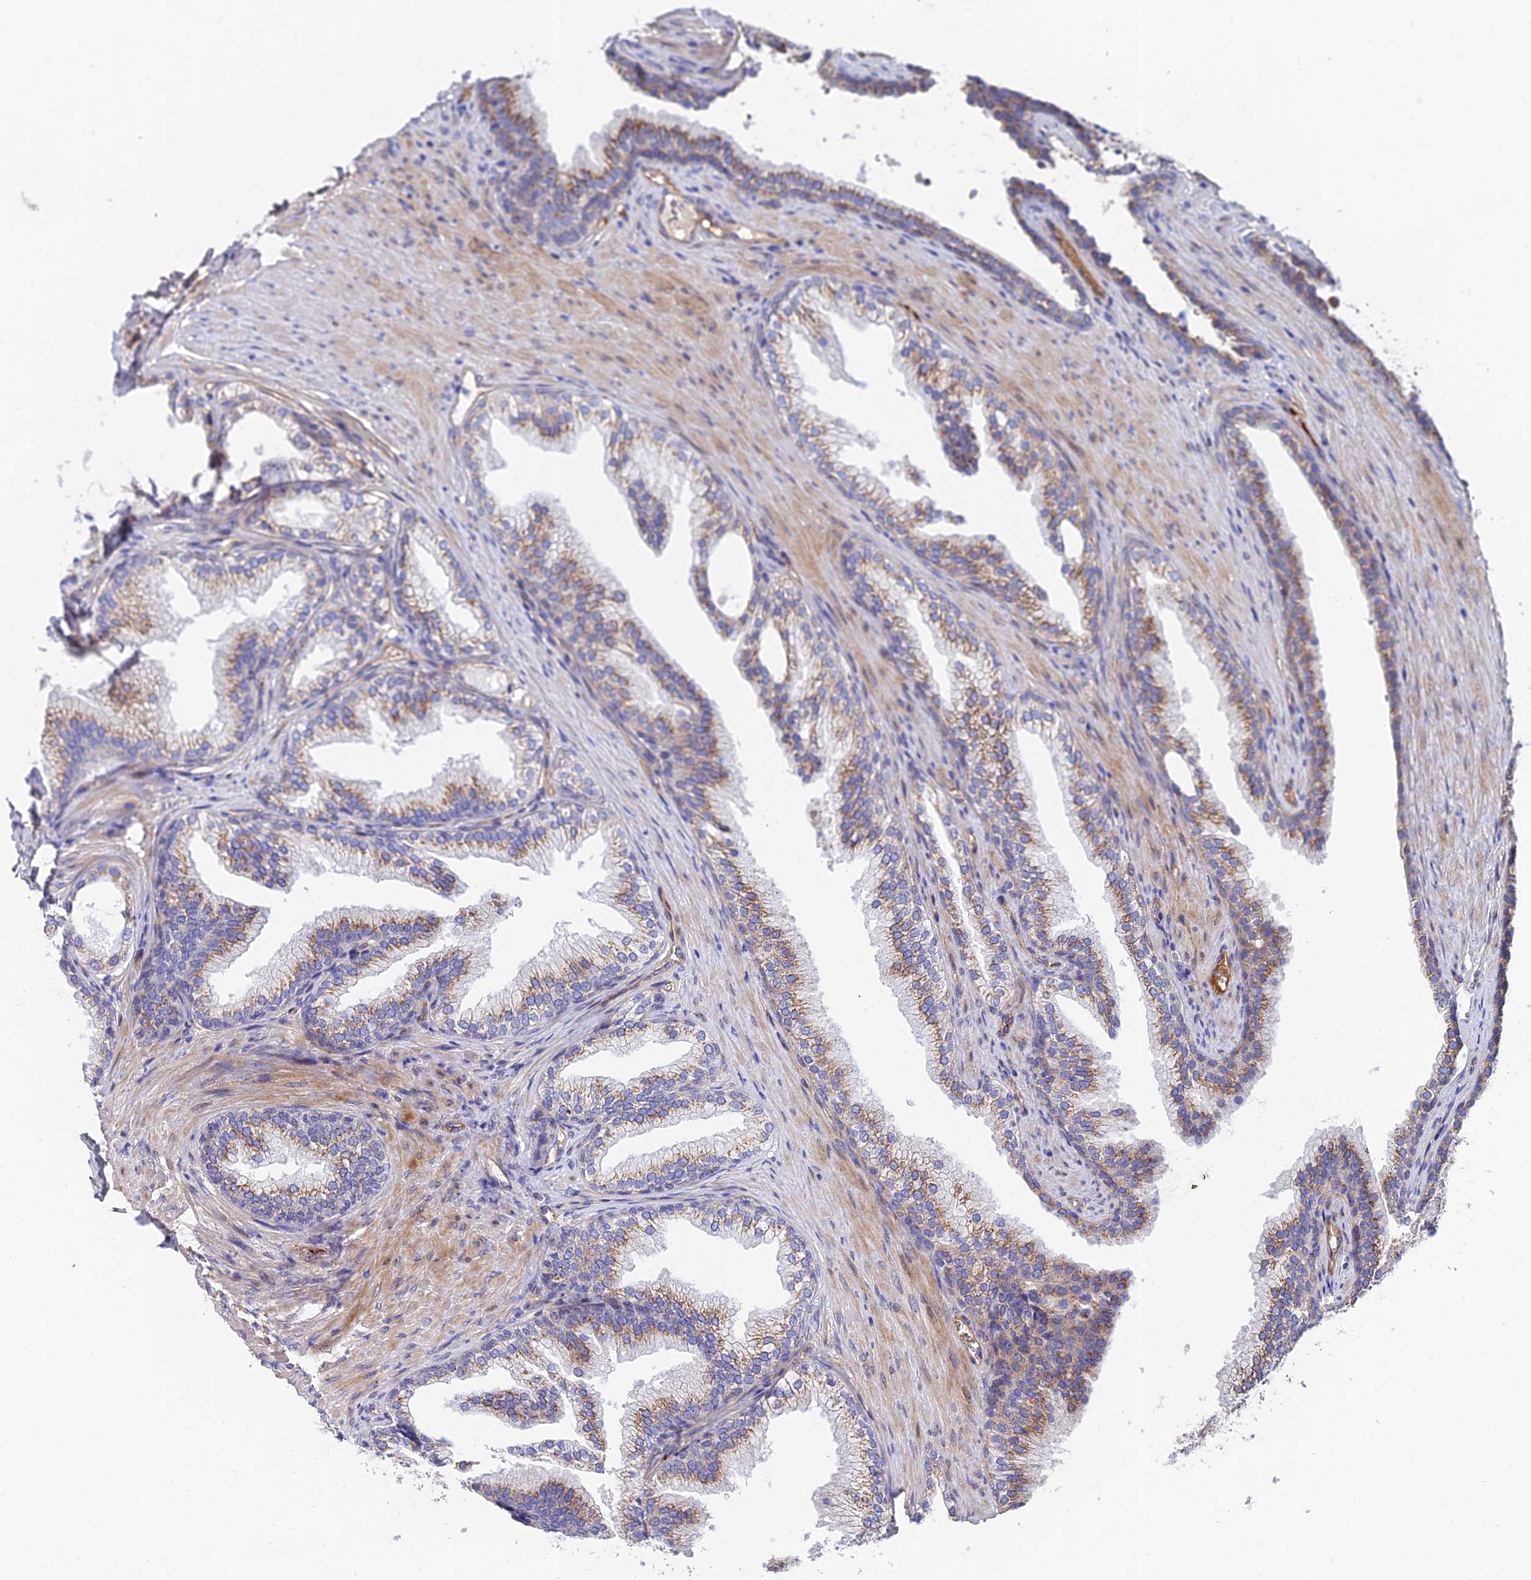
{"staining": {"intensity": "moderate", "quantity": ">75%", "location": "cytoplasmic/membranous"}, "tissue": "prostate", "cell_type": "Glandular cells", "image_type": "normal", "snomed": [{"axis": "morphology", "description": "Normal tissue, NOS"}, {"axis": "topography", "description": "Prostate"}], "caption": "Protein expression analysis of normal prostate shows moderate cytoplasmic/membranous expression in approximately >75% of glandular cells. The protein is stained brown, and the nuclei are stained in blue (DAB (3,3'-diaminobenzidine) IHC with brightfield microscopy, high magnification).", "gene": "ADGRF3", "patient": {"sex": "male", "age": 76}}